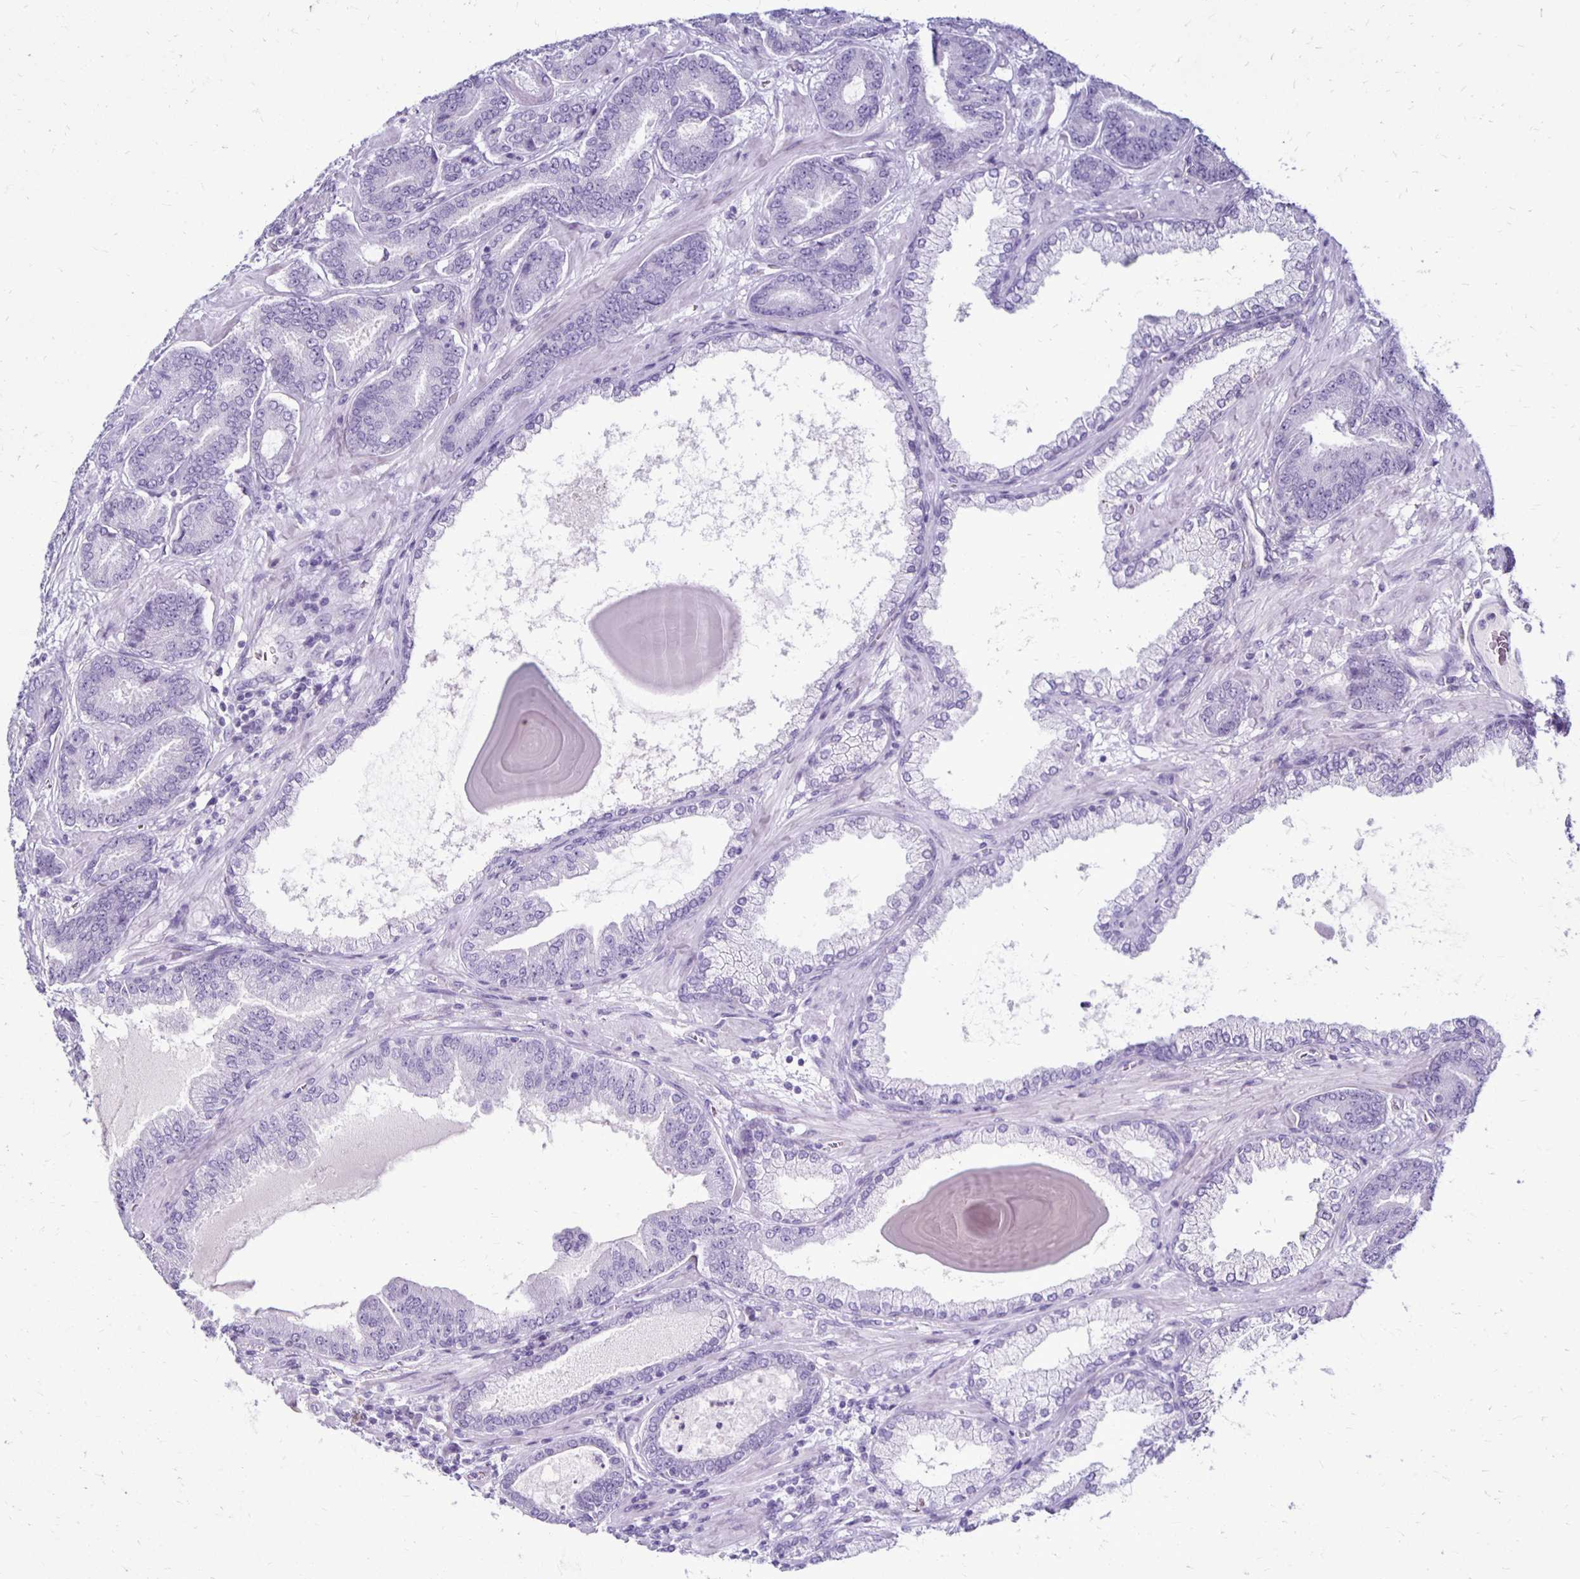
{"staining": {"intensity": "negative", "quantity": "none", "location": "none"}, "tissue": "prostate cancer", "cell_type": "Tumor cells", "image_type": "cancer", "snomed": [{"axis": "morphology", "description": "Adenocarcinoma, High grade"}, {"axis": "topography", "description": "Prostate"}], "caption": "High power microscopy micrograph of an immunohistochemistry histopathology image of prostate cancer, revealing no significant expression in tumor cells.", "gene": "RYR1", "patient": {"sex": "male", "age": 62}}